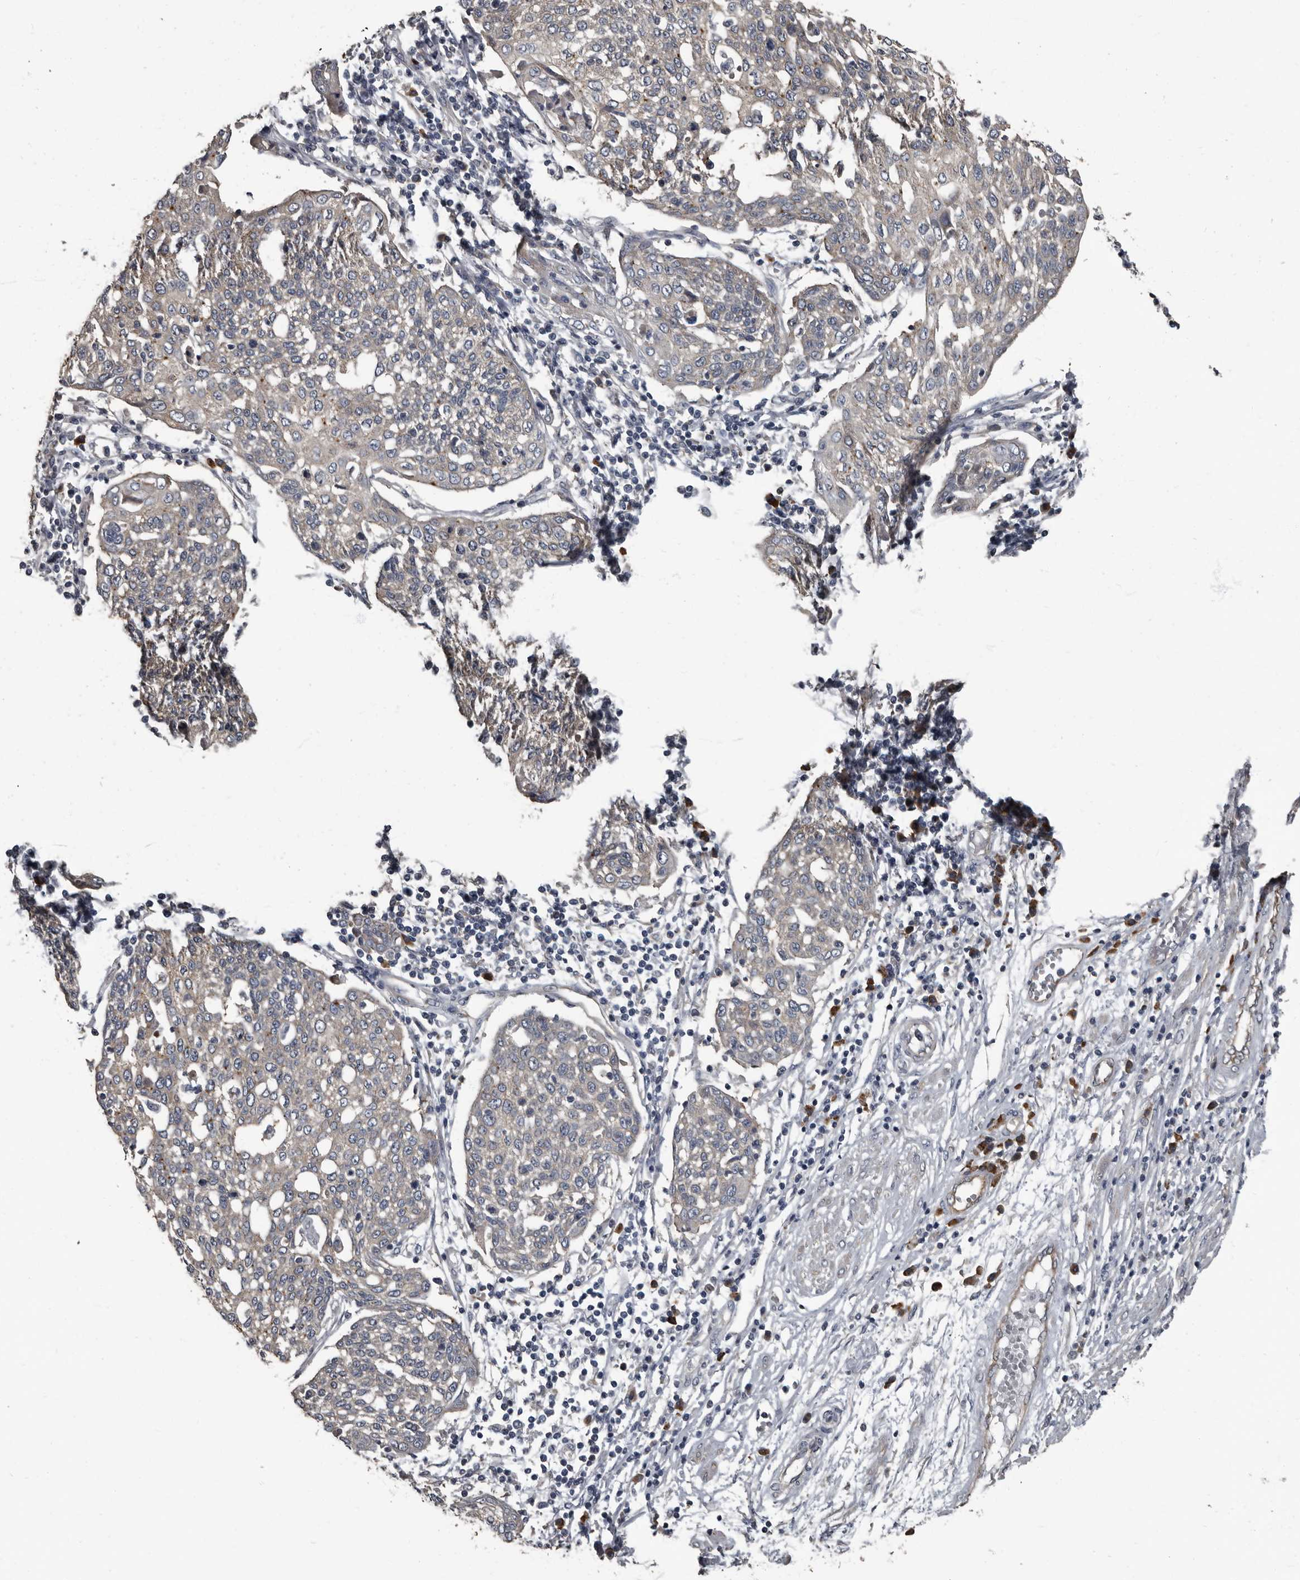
{"staining": {"intensity": "weak", "quantity": "25%-75%", "location": "cytoplasmic/membranous"}, "tissue": "cervical cancer", "cell_type": "Tumor cells", "image_type": "cancer", "snomed": [{"axis": "morphology", "description": "Squamous cell carcinoma, NOS"}, {"axis": "topography", "description": "Cervix"}], "caption": "Immunohistochemistry (IHC) histopathology image of neoplastic tissue: cervical cancer stained using immunohistochemistry (IHC) displays low levels of weak protein expression localized specifically in the cytoplasmic/membranous of tumor cells, appearing as a cytoplasmic/membranous brown color.", "gene": "TPD52L1", "patient": {"sex": "female", "age": 34}}